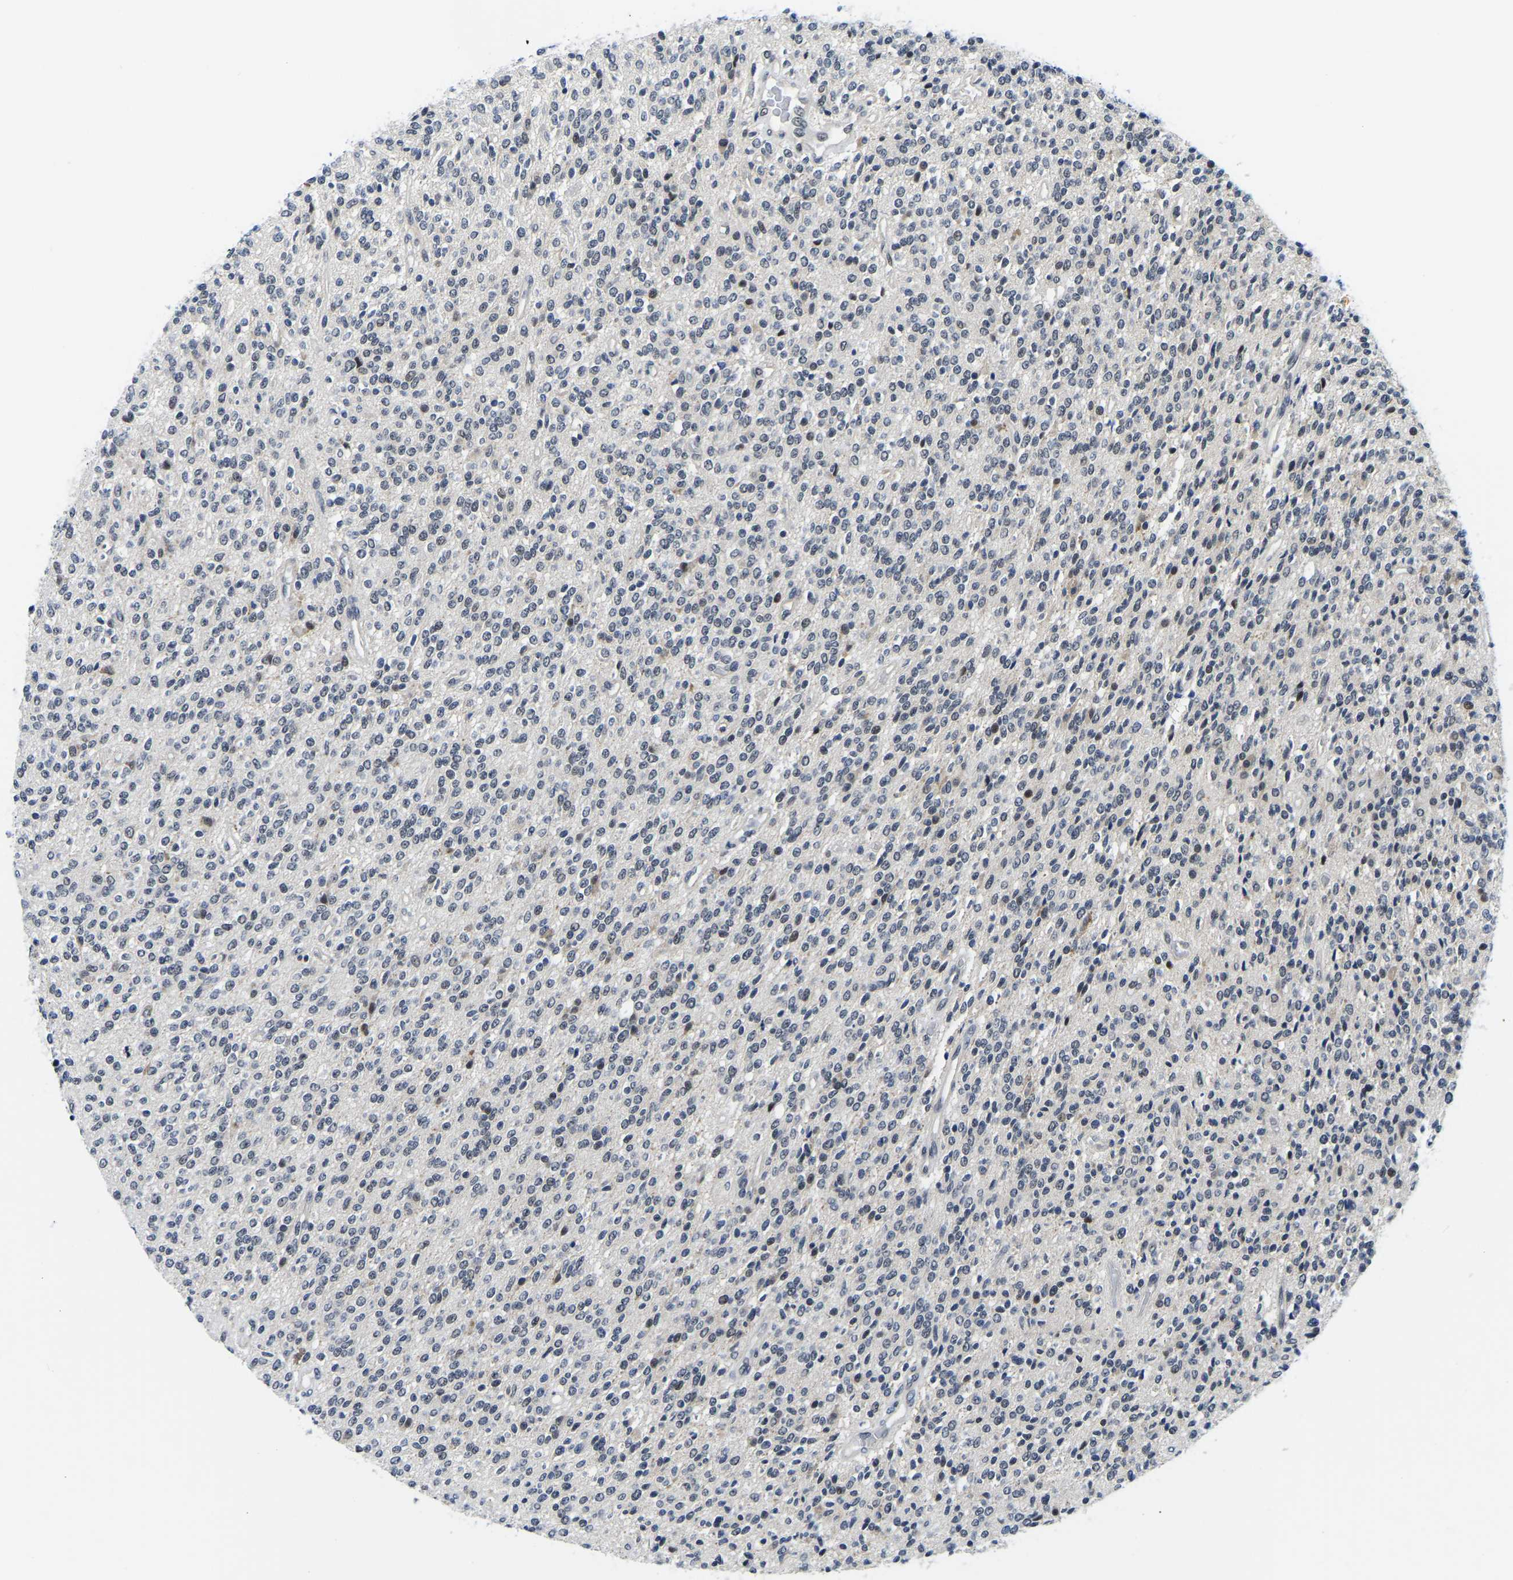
{"staining": {"intensity": "weak", "quantity": "<25%", "location": "nuclear"}, "tissue": "glioma", "cell_type": "Tumor cells", "image_type": "cancer", "snomed": [{"axis": "morphology", "description": "Glioma, malignant, High grade"}, {"axis": "topography", "description": "Brain"}], "caption": "The histopathology image demonstrates no significant positivity in tumor cells of glioma. (Brightfield microscopy of DAB immunohistochemistry at high magnification).", "gene": "POLDIP3", "patient": {"sex": "male", "age": 34}}